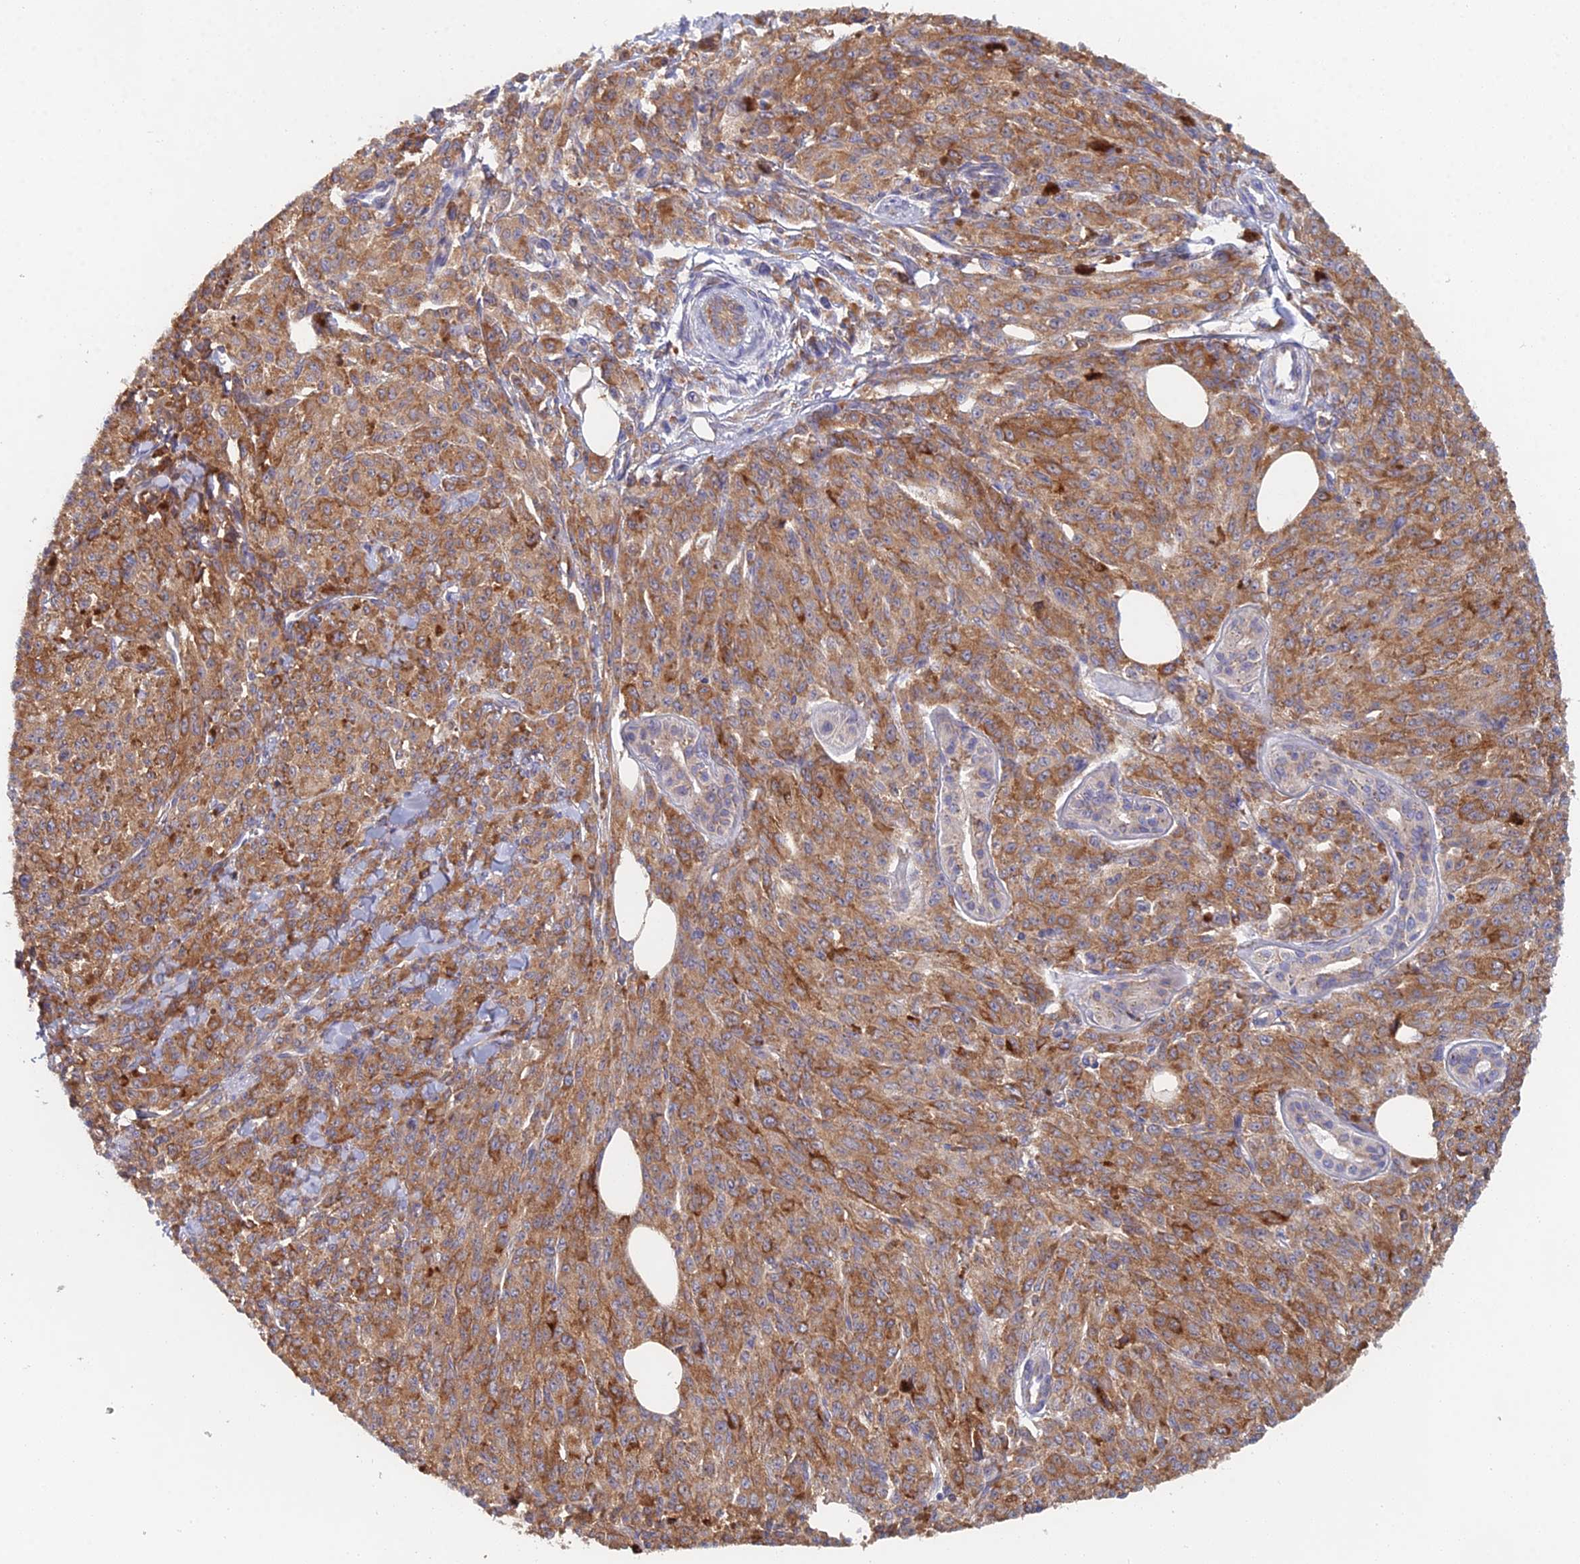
{"staining": {"intensity": "moderate", "quantity": ">75%", "location": "cytoplasmic/membranous"}, "tissue": "melanoma", "cell_type": "Tumor cells", "image_type": "cancer", "snomed": [{"axis": "morphology", "description": "Malignant melanoma, NOS"}, {"axis": "topography", "description": "Skin"}], "caption": "Moderate cytoplasmic/membranous protein positivity is seen in approximately >75% of tumor cells in malignant melanoma.", "gene": "ELOF1", "patient": {"sex": "female", "age": 52}}